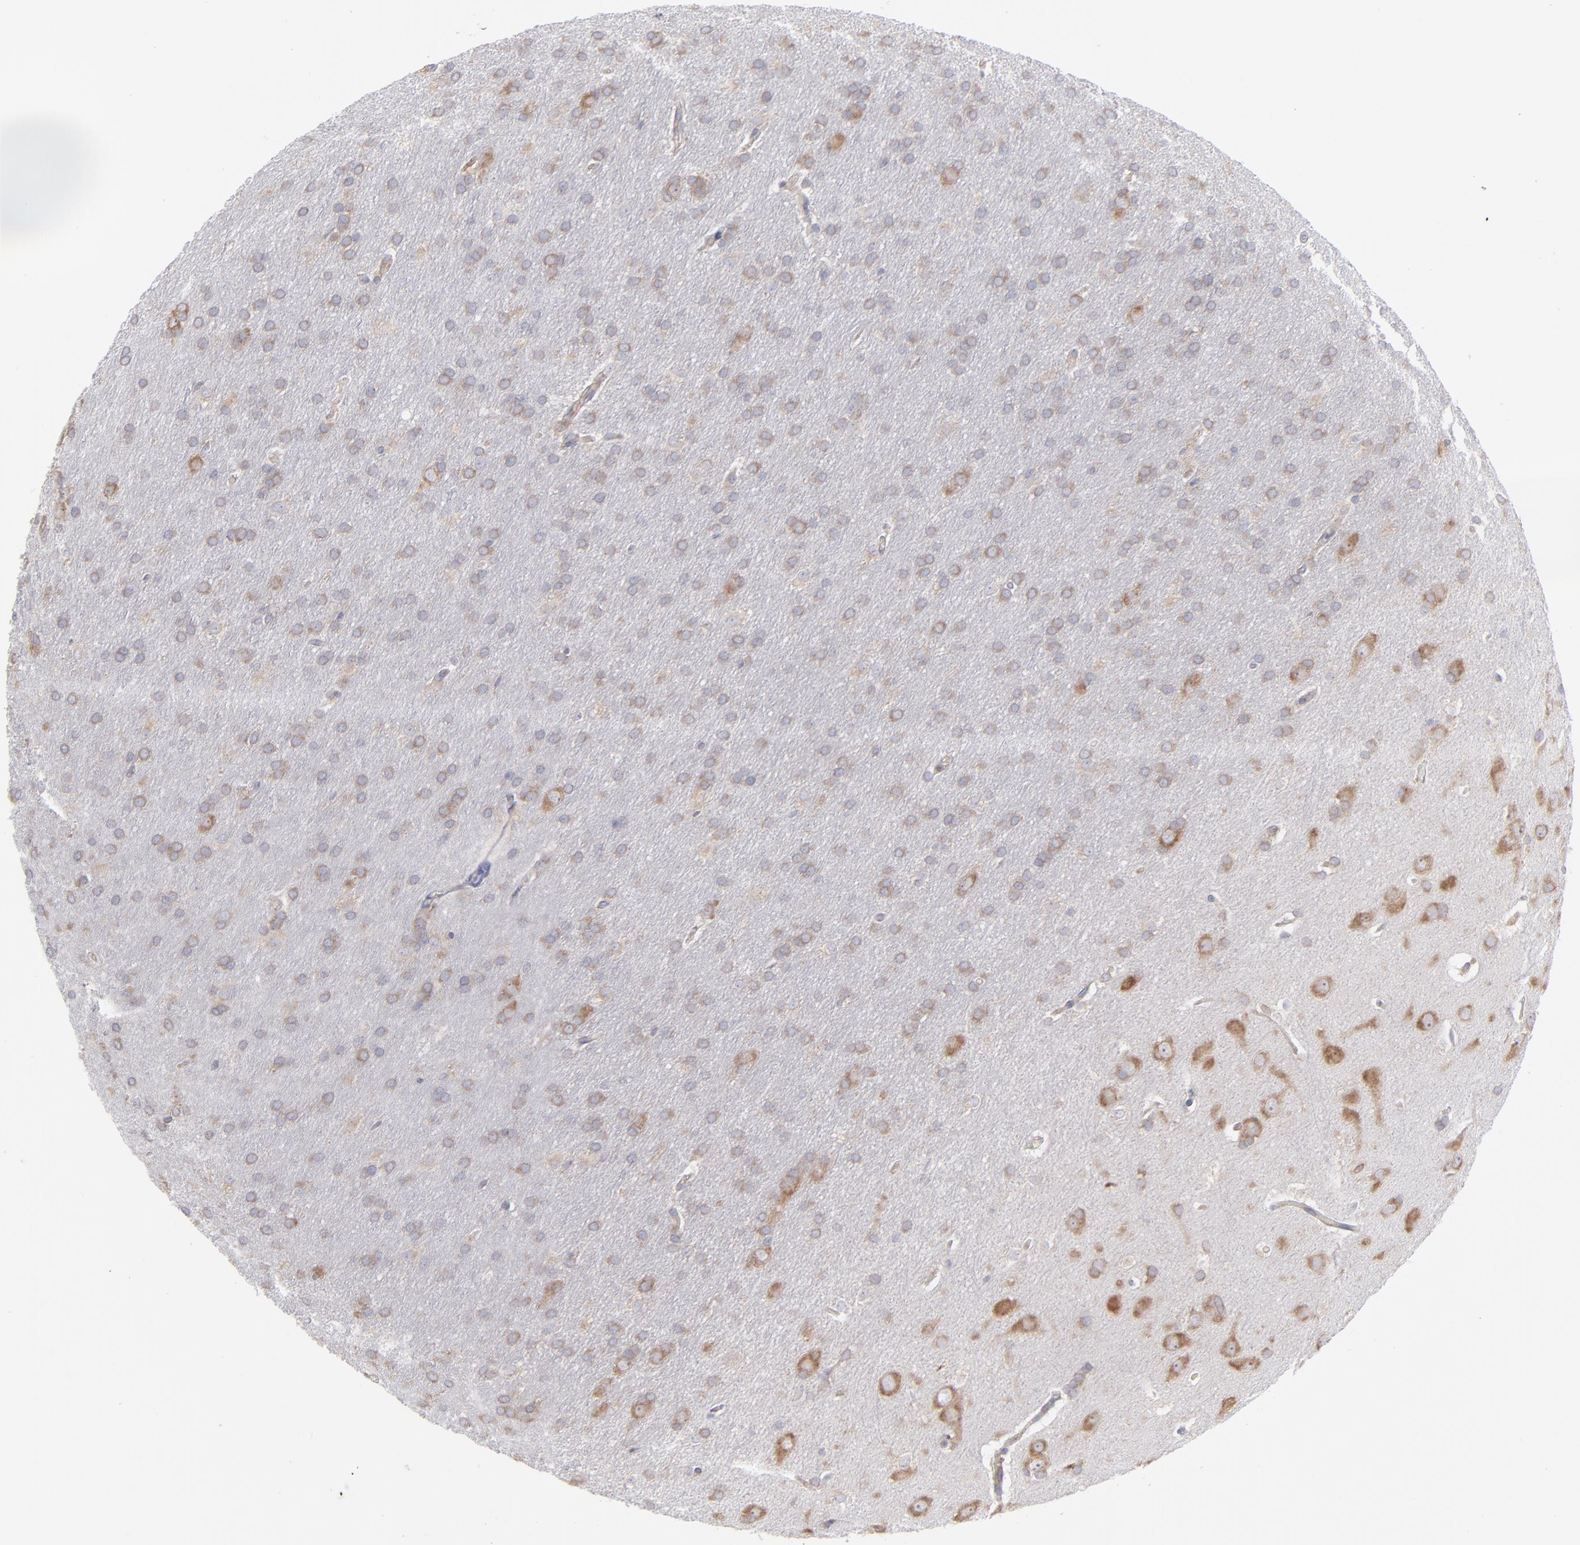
{"staining": {"intensity": "weak", "quantity": ">75%", "location": "cytoplasmic/membranous"}, "tissue": "glioma", "cell_type": "Tumor cells", "image_type": "cancer", "snomed": [{"axis": "morphology", "description": "Glioma, malignant, Low grade"}, {"axis": "topography", "description": "Brain"}], "caption": "Weak cytoplasmic/membranous expression for a protein is identified in approximately >75% of tumor cells of malignant low-grade glioma using immunohistochemistry.", "gene": "RPLP0", "patient": {"sex": "female", "age": 32}}